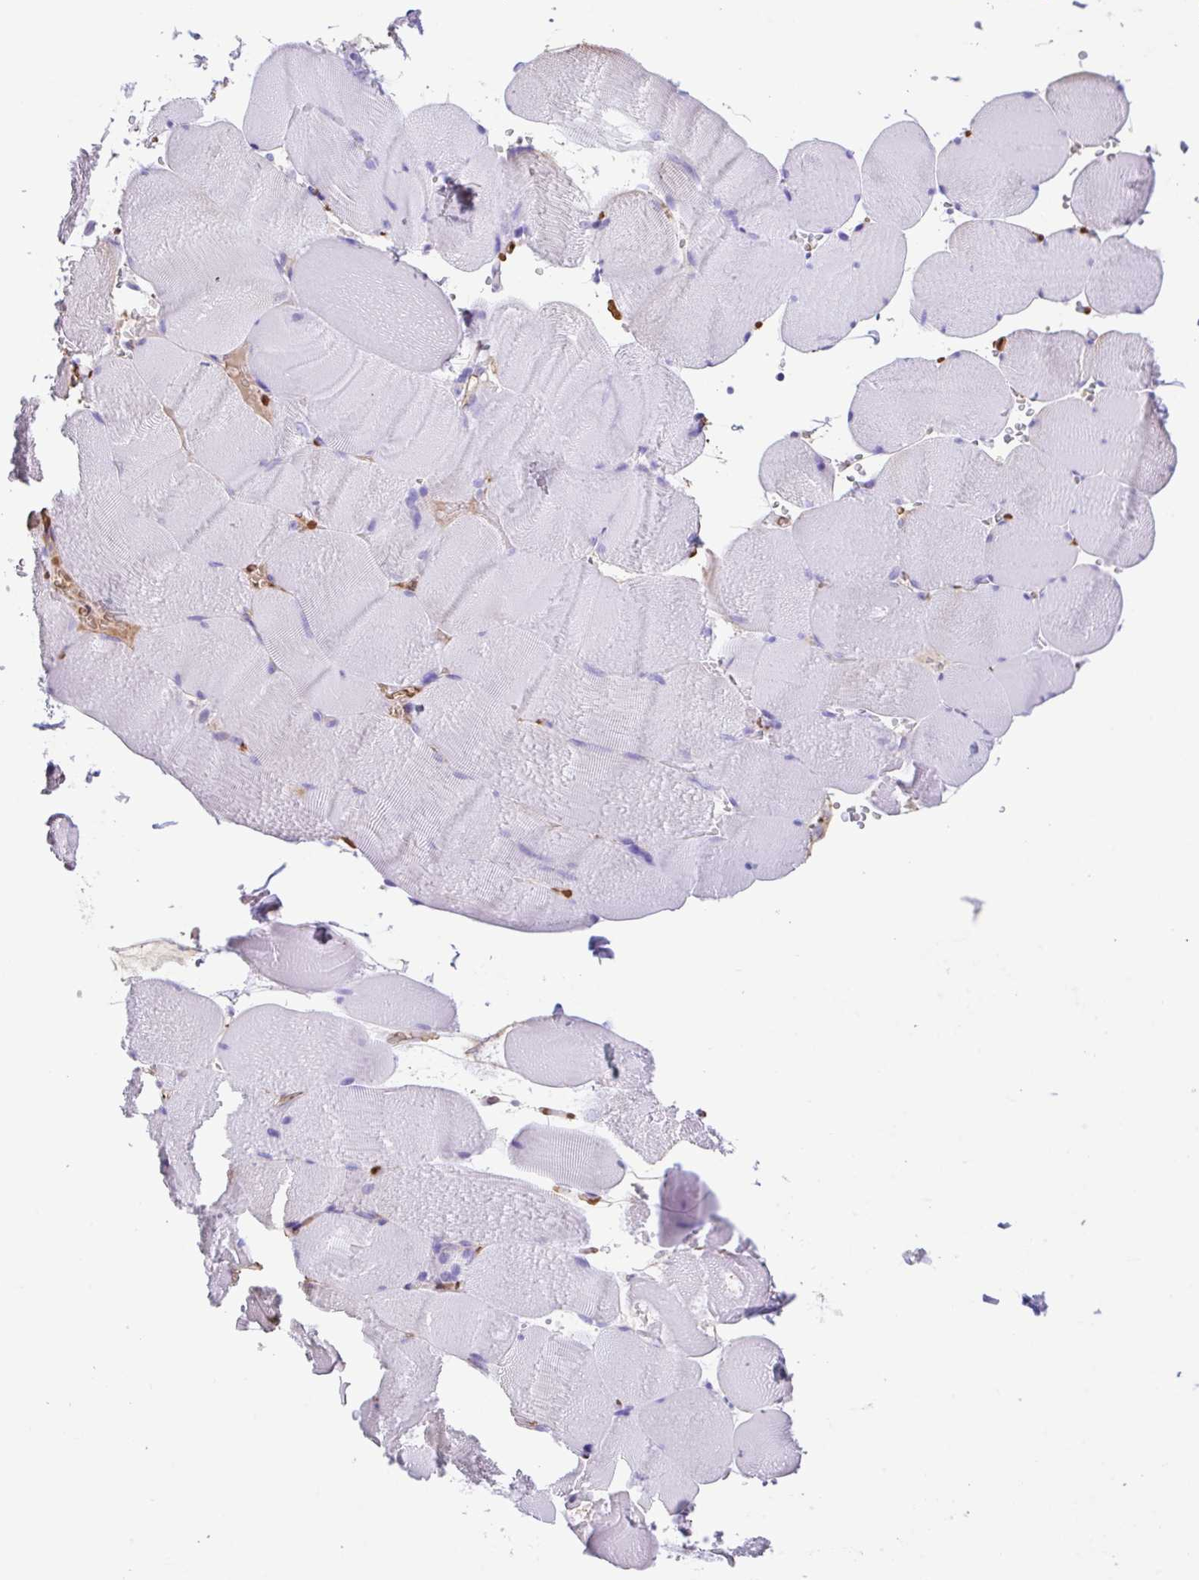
{"staining": {"intensity": "negative", "quantity": "none", "location": "none"}, "tissue": "skeletal muscle", "cell_type": "Myocytes", "image_type": "normal", "snomed": [{"axis": "morphology", "description": "Normal tissue, NOS"}, {"axis": "topography", "description": "Skeletal muscle"}, {"axis": "topography", "description": "Head-Neck"}], "caption": "High power microscopy histopathology image of an immunohistochemistry histopathology image of unremarkable skeletal muscle, revealing no significant staining in myocytes.", "gene": "HOXC12", "patient": {"sex": "male", "age": 66}}